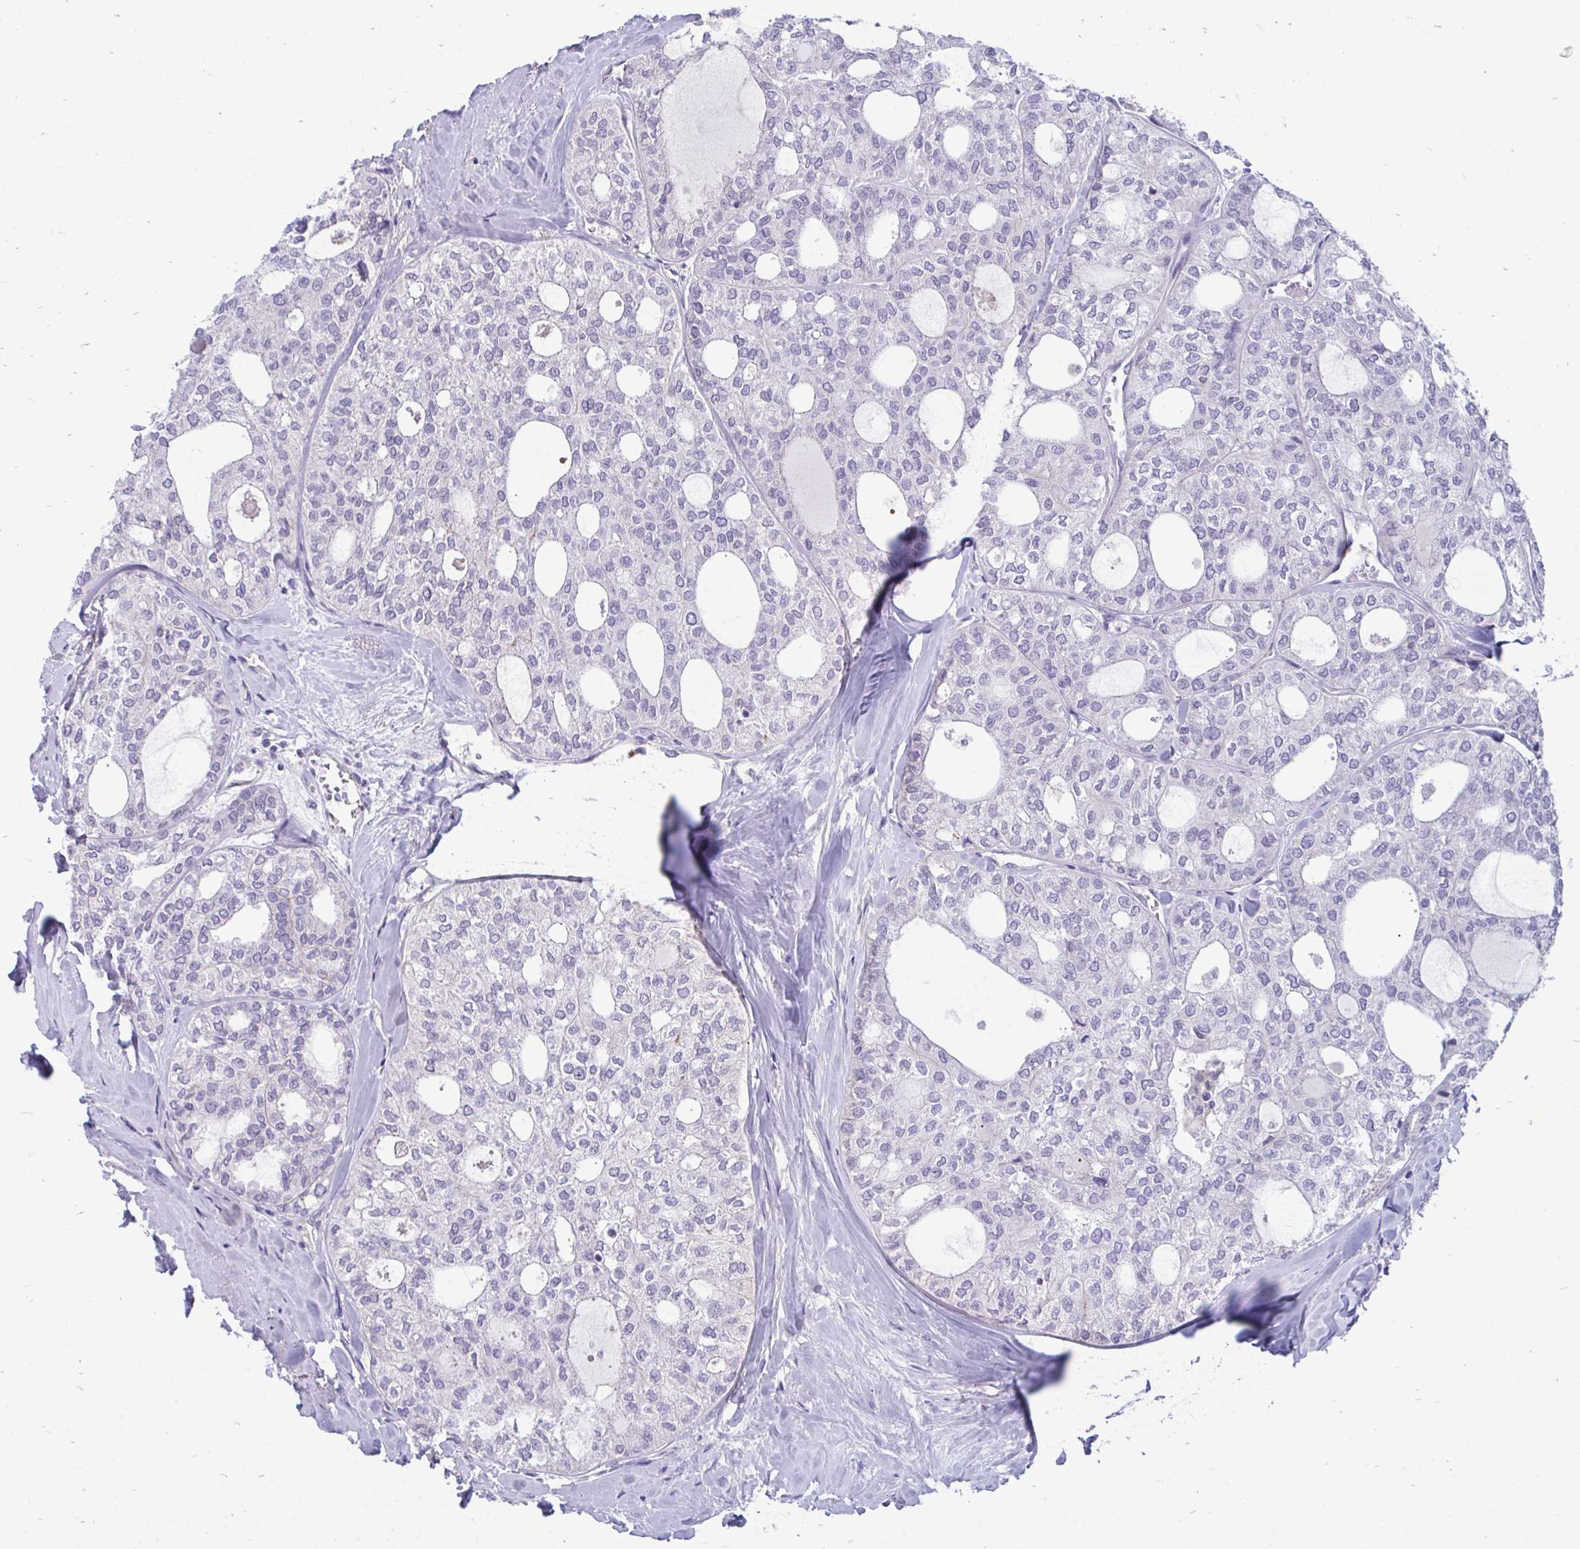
{"staining": {"intensity": "negative", "quantity": "none", "location": "none"}, "tissue": "thyroid cancer", "cell_type": "Tumor cells", "image_type": "cancer", "snomed": [{"axis": "morphology", "description": "Follicular adenoma carcinoma, NOS"}, {"axis": "topography", "description": "Thyroid gland"}], "caption": "The micrograph demonstrates no significant expression in tumor cells of follicular adenoma carcinoma (thyroid). (DAB IHC, high magnification).", "gene": "ACSL5", "patient": {"sex": "male", "age": 75}}